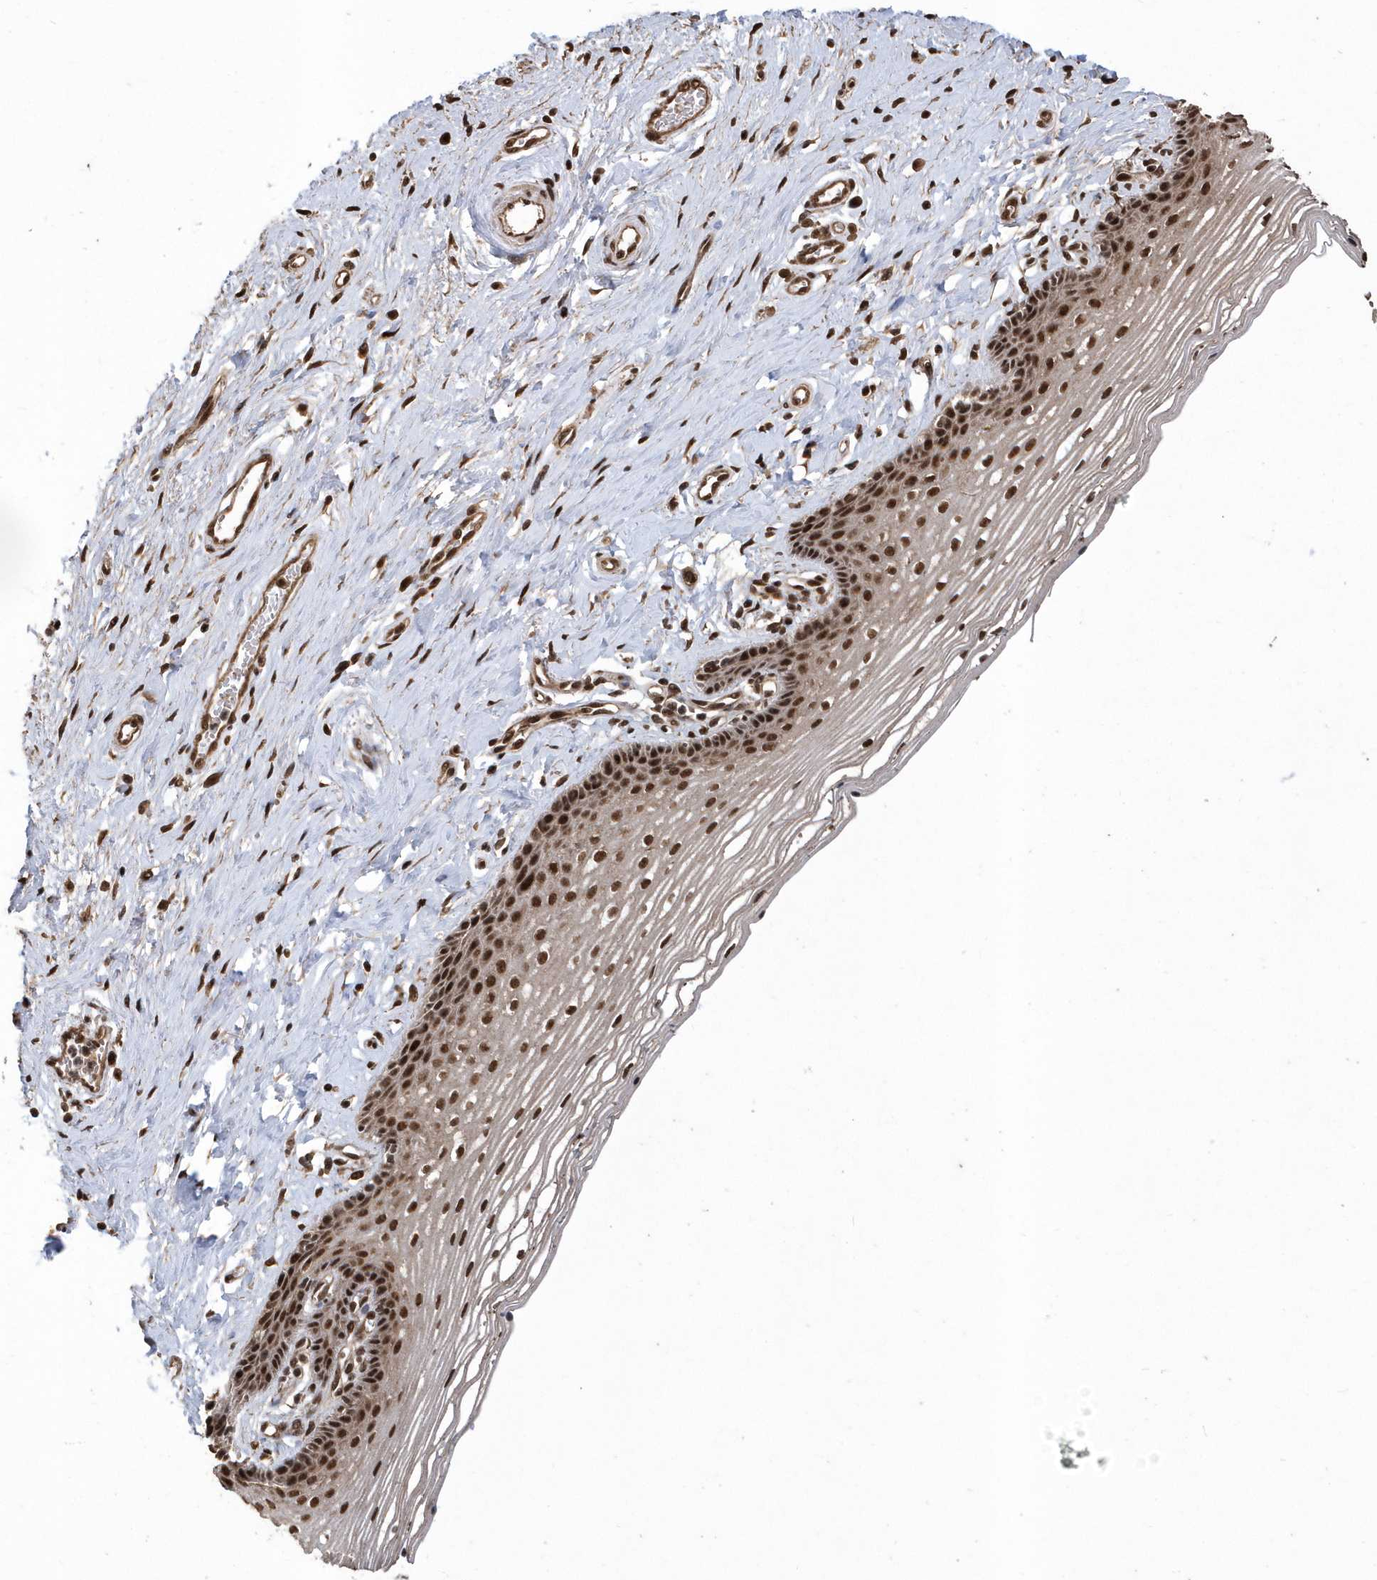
{"staining": {"intensity": "strong", "quantity": ">75%", "location": "nuclear"}, "tissue": "vagina", "cell_type": "Squamous epithelial cells", "image_type": "normal", "snomed": [{"axis": "morphology", "description": "Normal tissue, NOS"}, {"axis": "topography", "description": "Vagina"}], "caption": "Immunohistochemistry photomicrograph of unremarkable human vagina stained for a protein (brown), which demonstrates high levels of strong nuclear staining in approximately >75% of squamous epithelial cells.", "gene": "INTS12", "patient": {"sex": "female", "age": 46}}